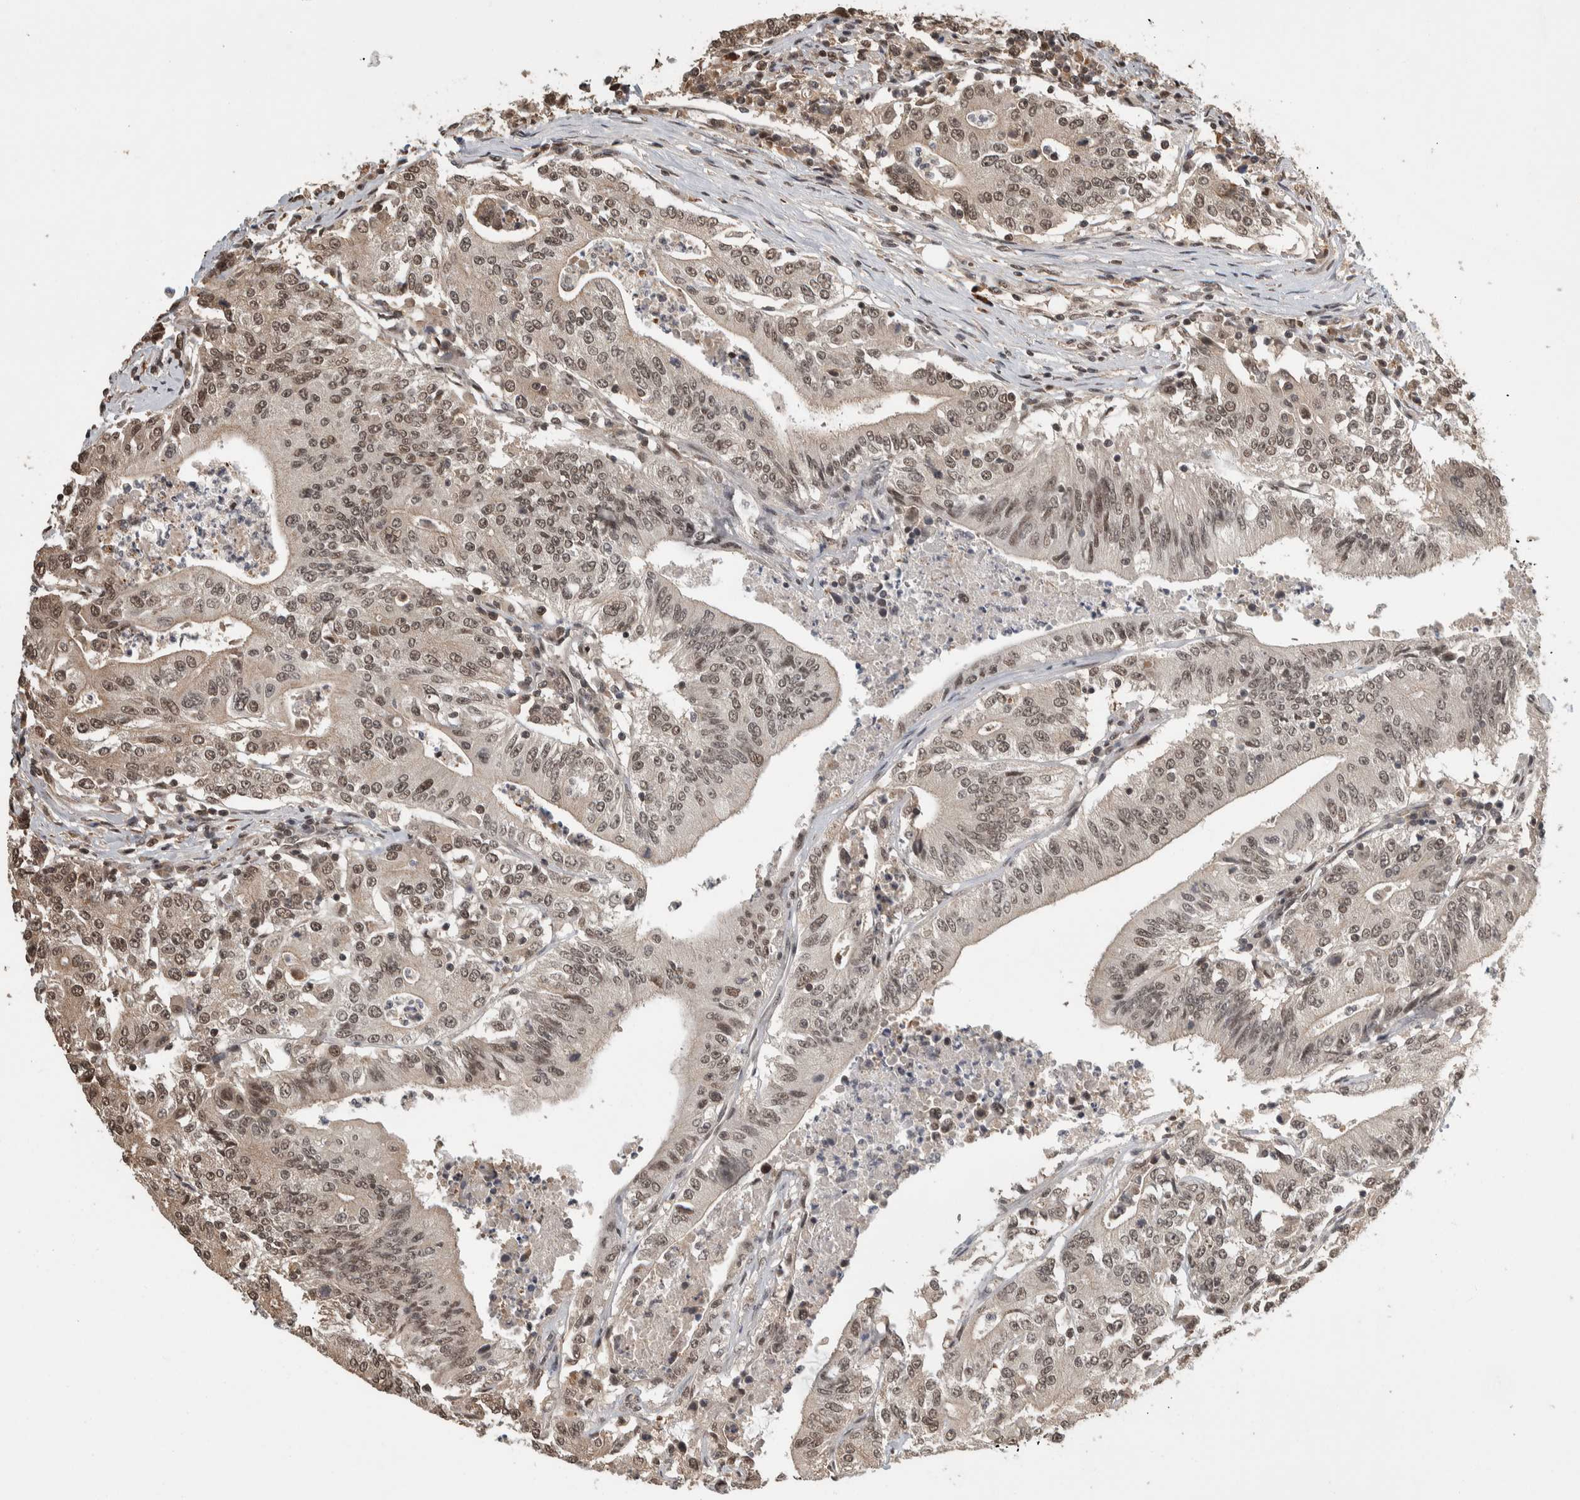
{"staining": {"intensity": "moderate", "quantity": ">75%", "location": "nuclear"}, "tissue": "colorectal cancer", "cell_type": "Tumor cells", "image_type": "cancer", "snomed": [{"axis": "morphology", "description": "Adenocarcinoma, NOS"}, {"axis": "topography", "description": "Colon"}], "caption": "Colorectal adenocarcinoma tissue reveals moderate nuclear staining in about >75% of tumor cells, visualized by immunohistochemistry.", "gene": "ZNF592", "patient": {"sex": "female", "age": 77}}